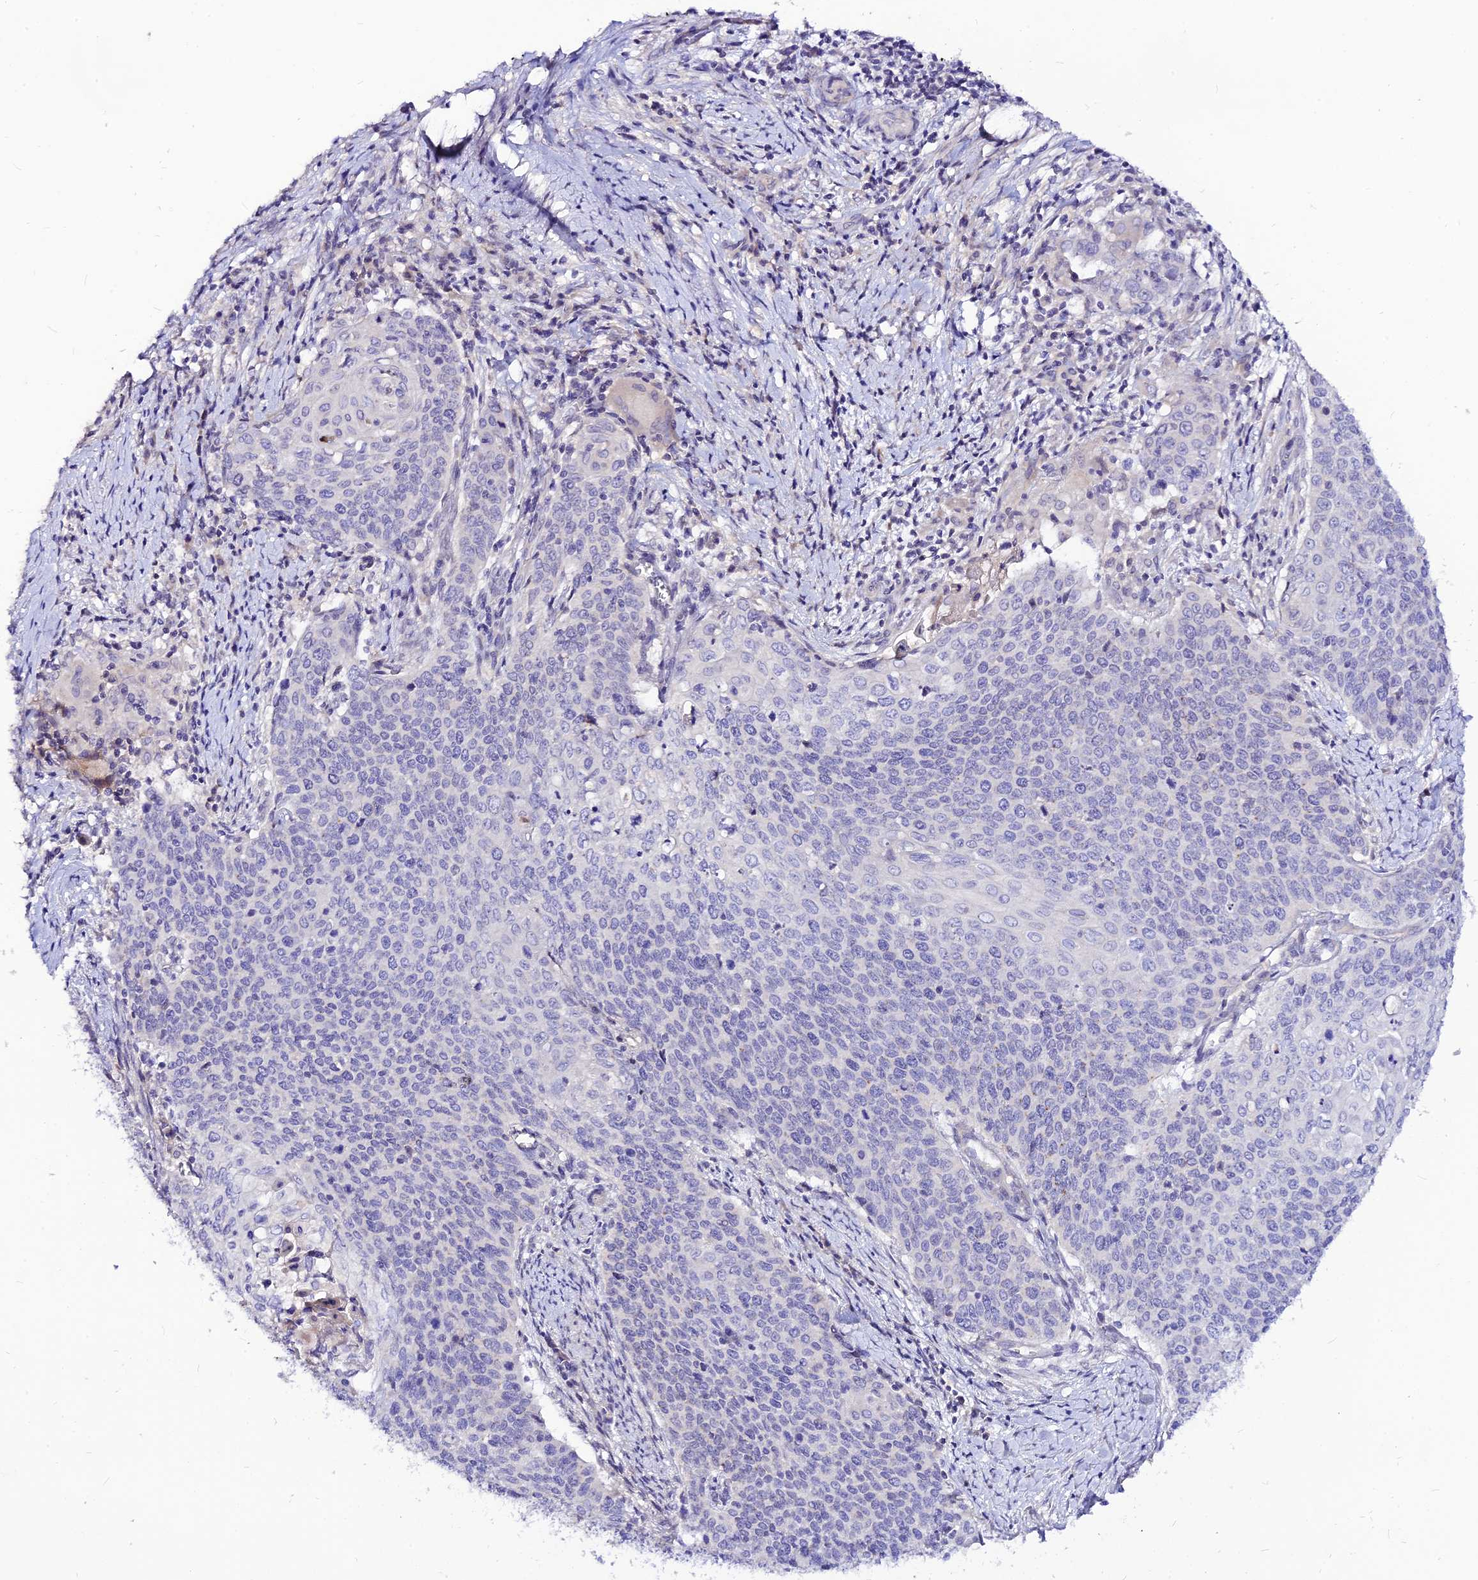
{"staining": {"intensity": "negative", "quantity": "none", "location": "none"}, "tissue": "cervical cancer", "cell_type": "Tumor cells", "image_type": "cancer", "snomed": [{"axis": "morphology", "description": "Squamous cell carcinoma, NOS"}, {"axis": "topography", "description": "Cervix"}], "caption": "Immunohistochemistry (IHC) of human cervical cancer displays no staining in tumor cells. (IHC, brightfield microscopy, high magnification).", "gene": "CZIB", "patient": {"sex": "female", "age": 39}}